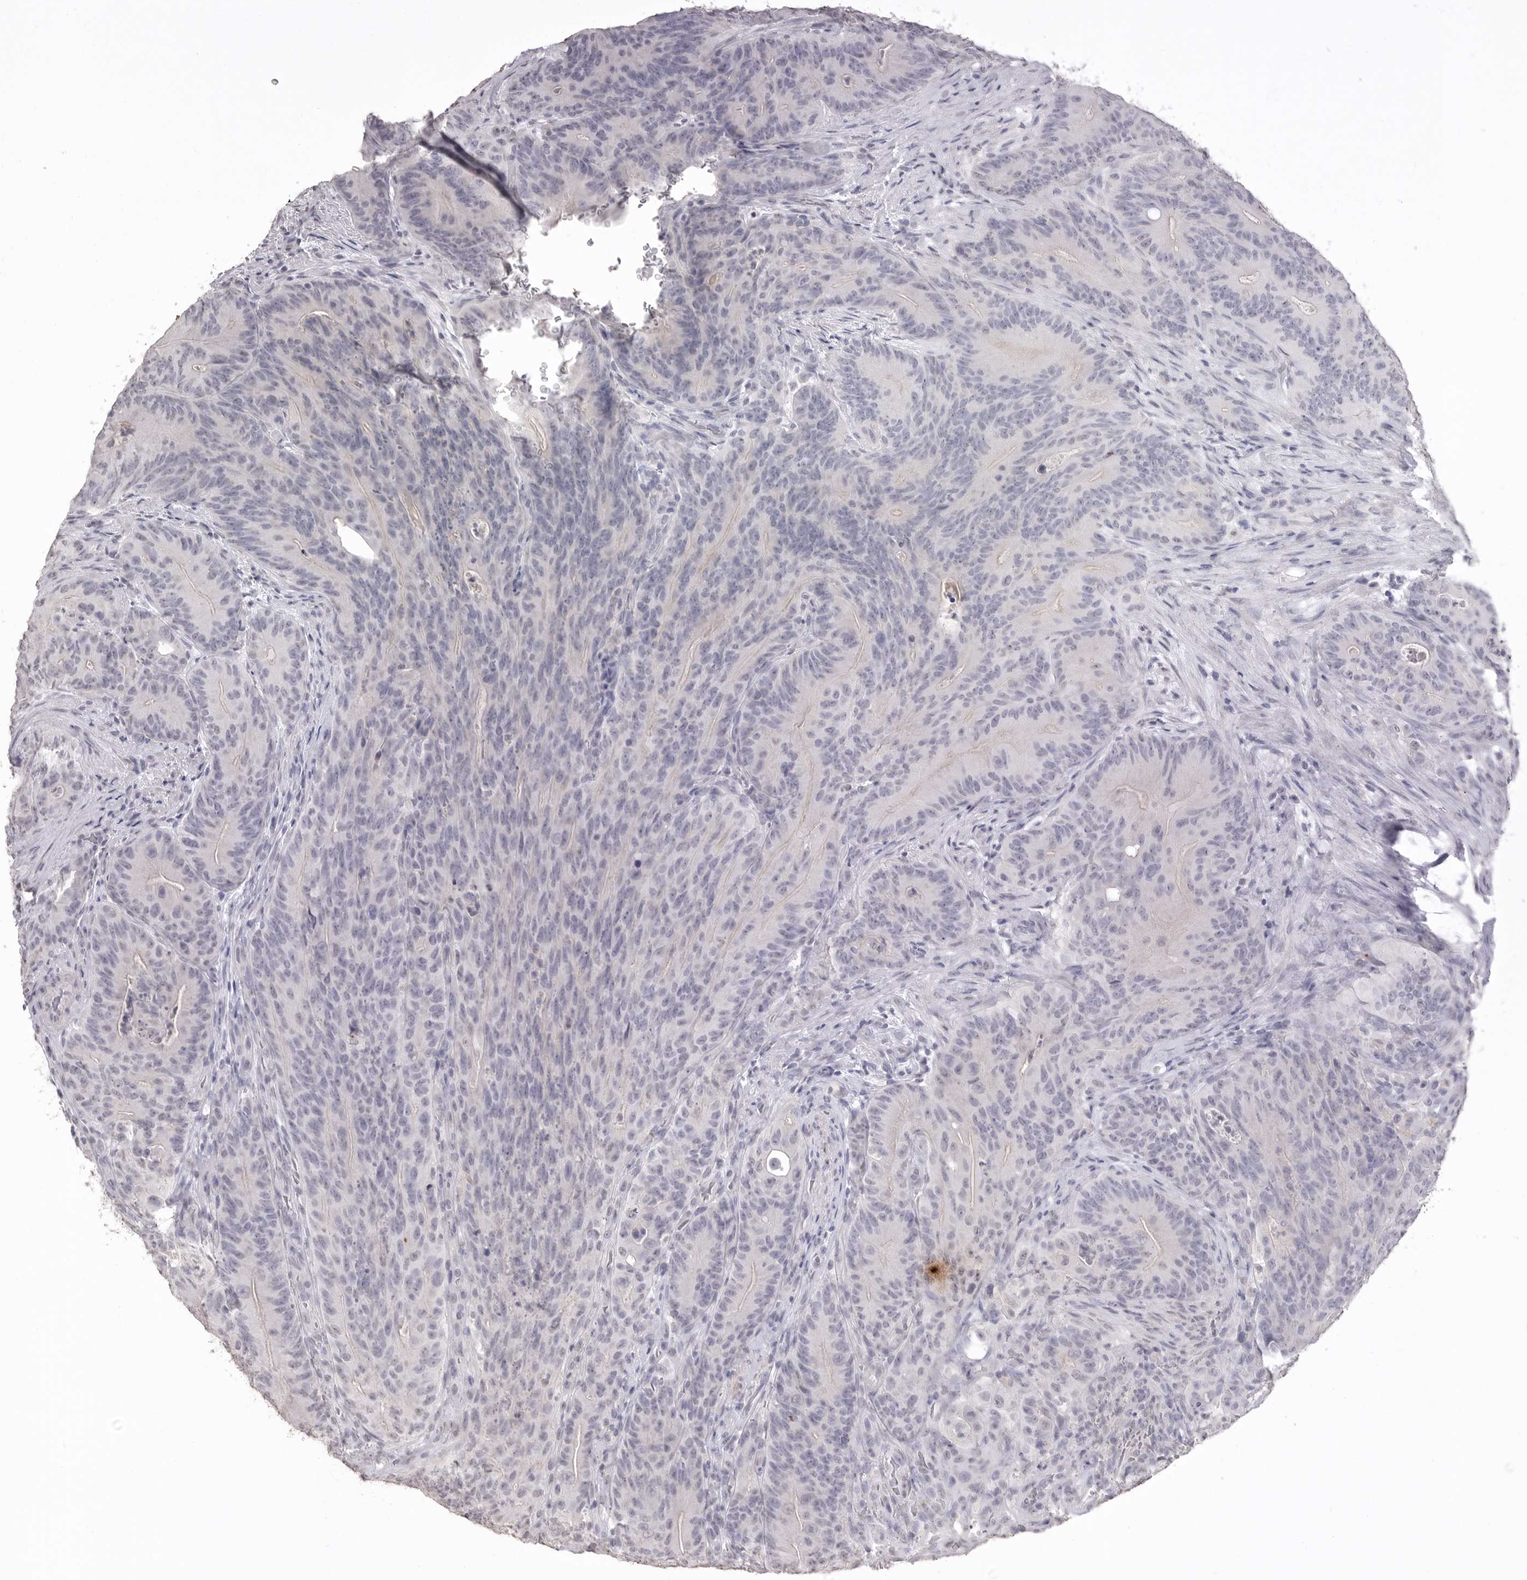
{"staining": {"intensity": "negative", "quantity": "none", "location": "none"}, "tissue": "colorectal cancer", "cell_type": "Tumor cells", "image_type": "cancer", "snomed": [{"axis": "morphology", "description": "Normal tissue, NOS"}, {"axis": "topography", "description": "Colon"}], "caption": "DAB (3,3'-diaminobenzidine) immunohistochemical staining of colorectal cancer shows no significant positivity in tumor cells. The staining was performed using DAB to visualize the protein expression in brown, while the nuclei were stained in blue with hematoxylin (Magnification: 20x).", "gene": "ICAM5", "patient": {"sex": "female", "age": 82}}